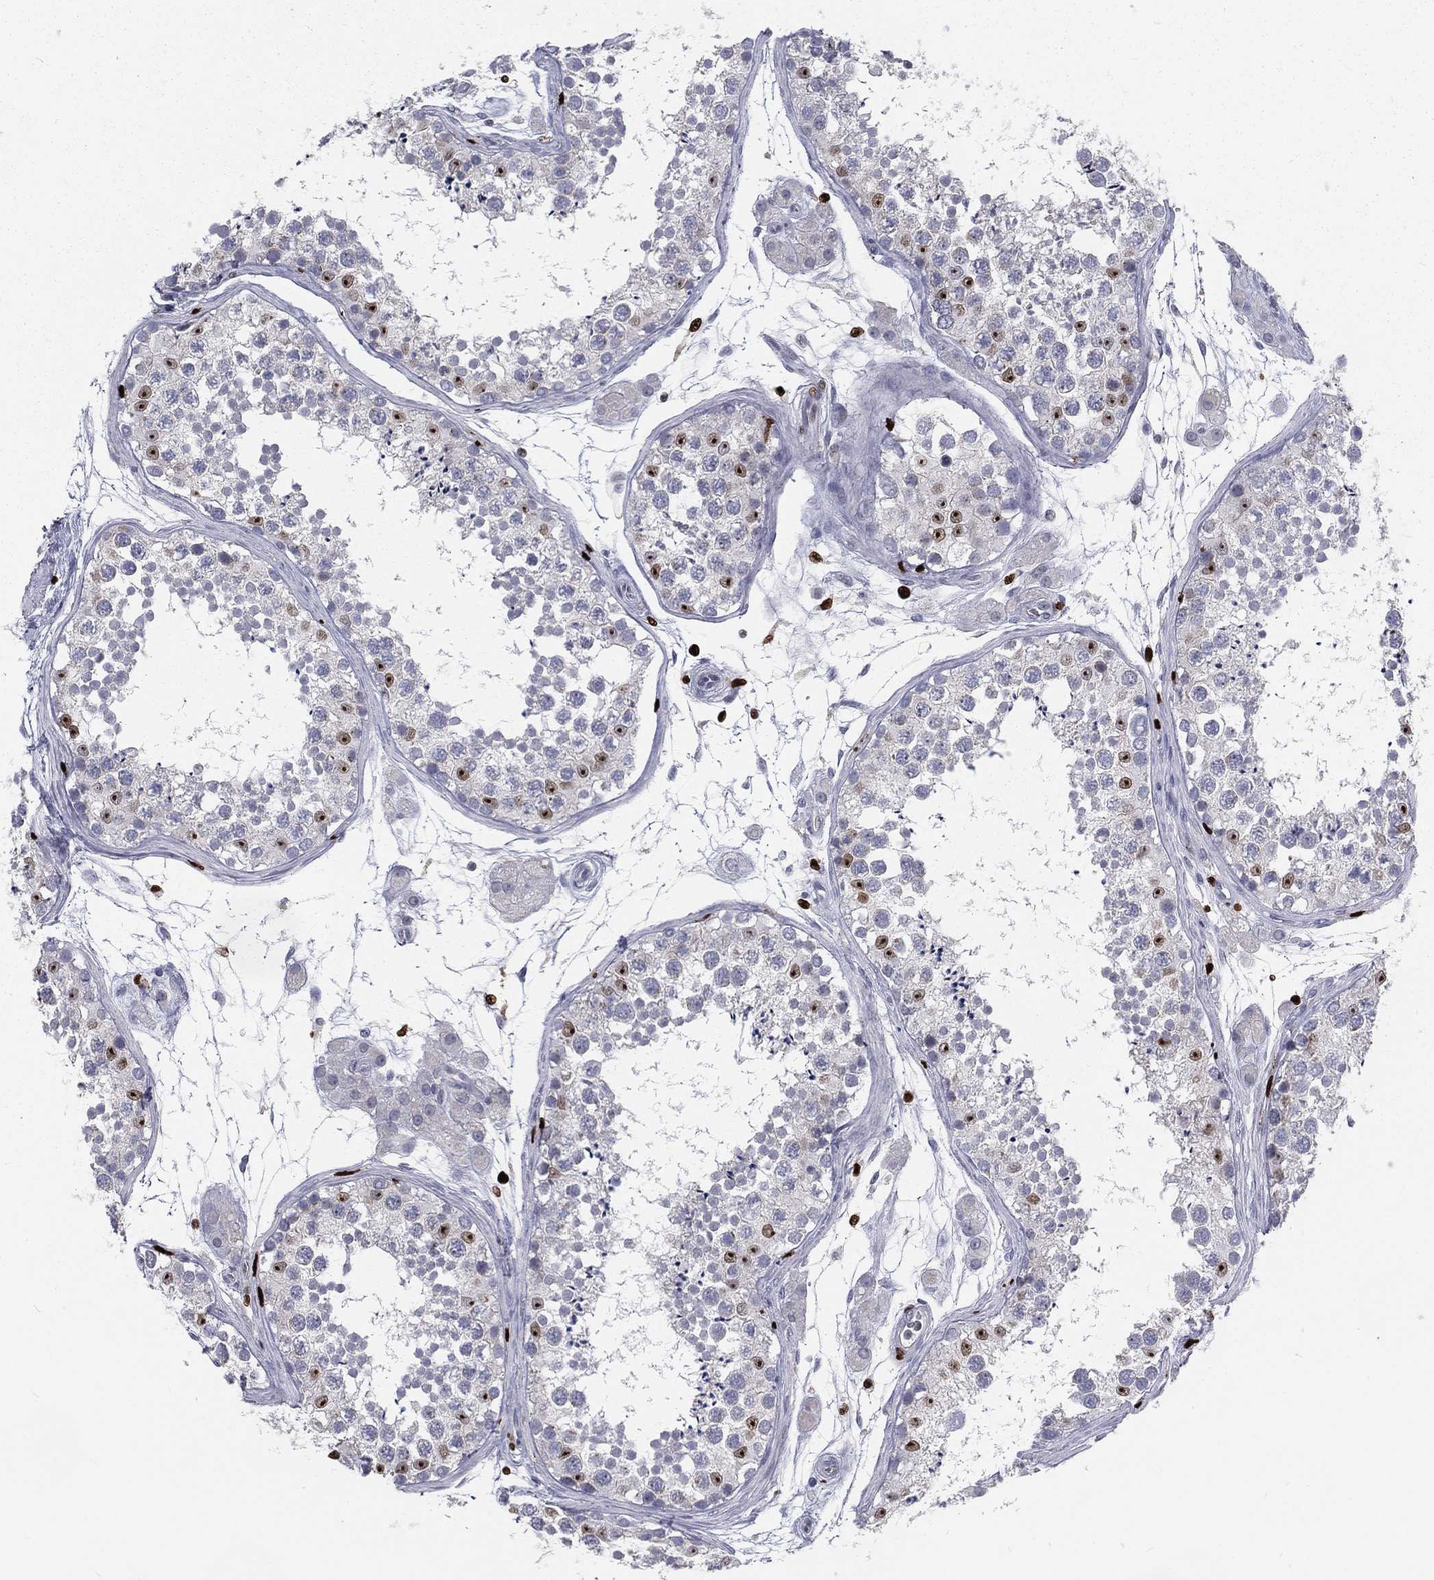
{"staining": {"intensity": "negative", "quantity": "none", "location": "none"}, "tissue": "testis", "cell_type": "Cells in seminiferous ducts", "image_type": "normal", "snomed": [{"axis": "morphology", "description": "Normal tissue, NOS"}, {"axis": "topography", "description": "Testis"}], "caption": "High power microscopy image of an IHC micrograph of unremarkable testis, revealing no significant expression in cells in seminiferous ducts. (Stains: DAB (3,3'-diaminobenzidine) immunohistochemistry with hematoxylin counter stain, Microscopy: brightfield microscopy at high magnification).", "gene": "MNDA", "patient": {"sex": "male", "age": 41}}